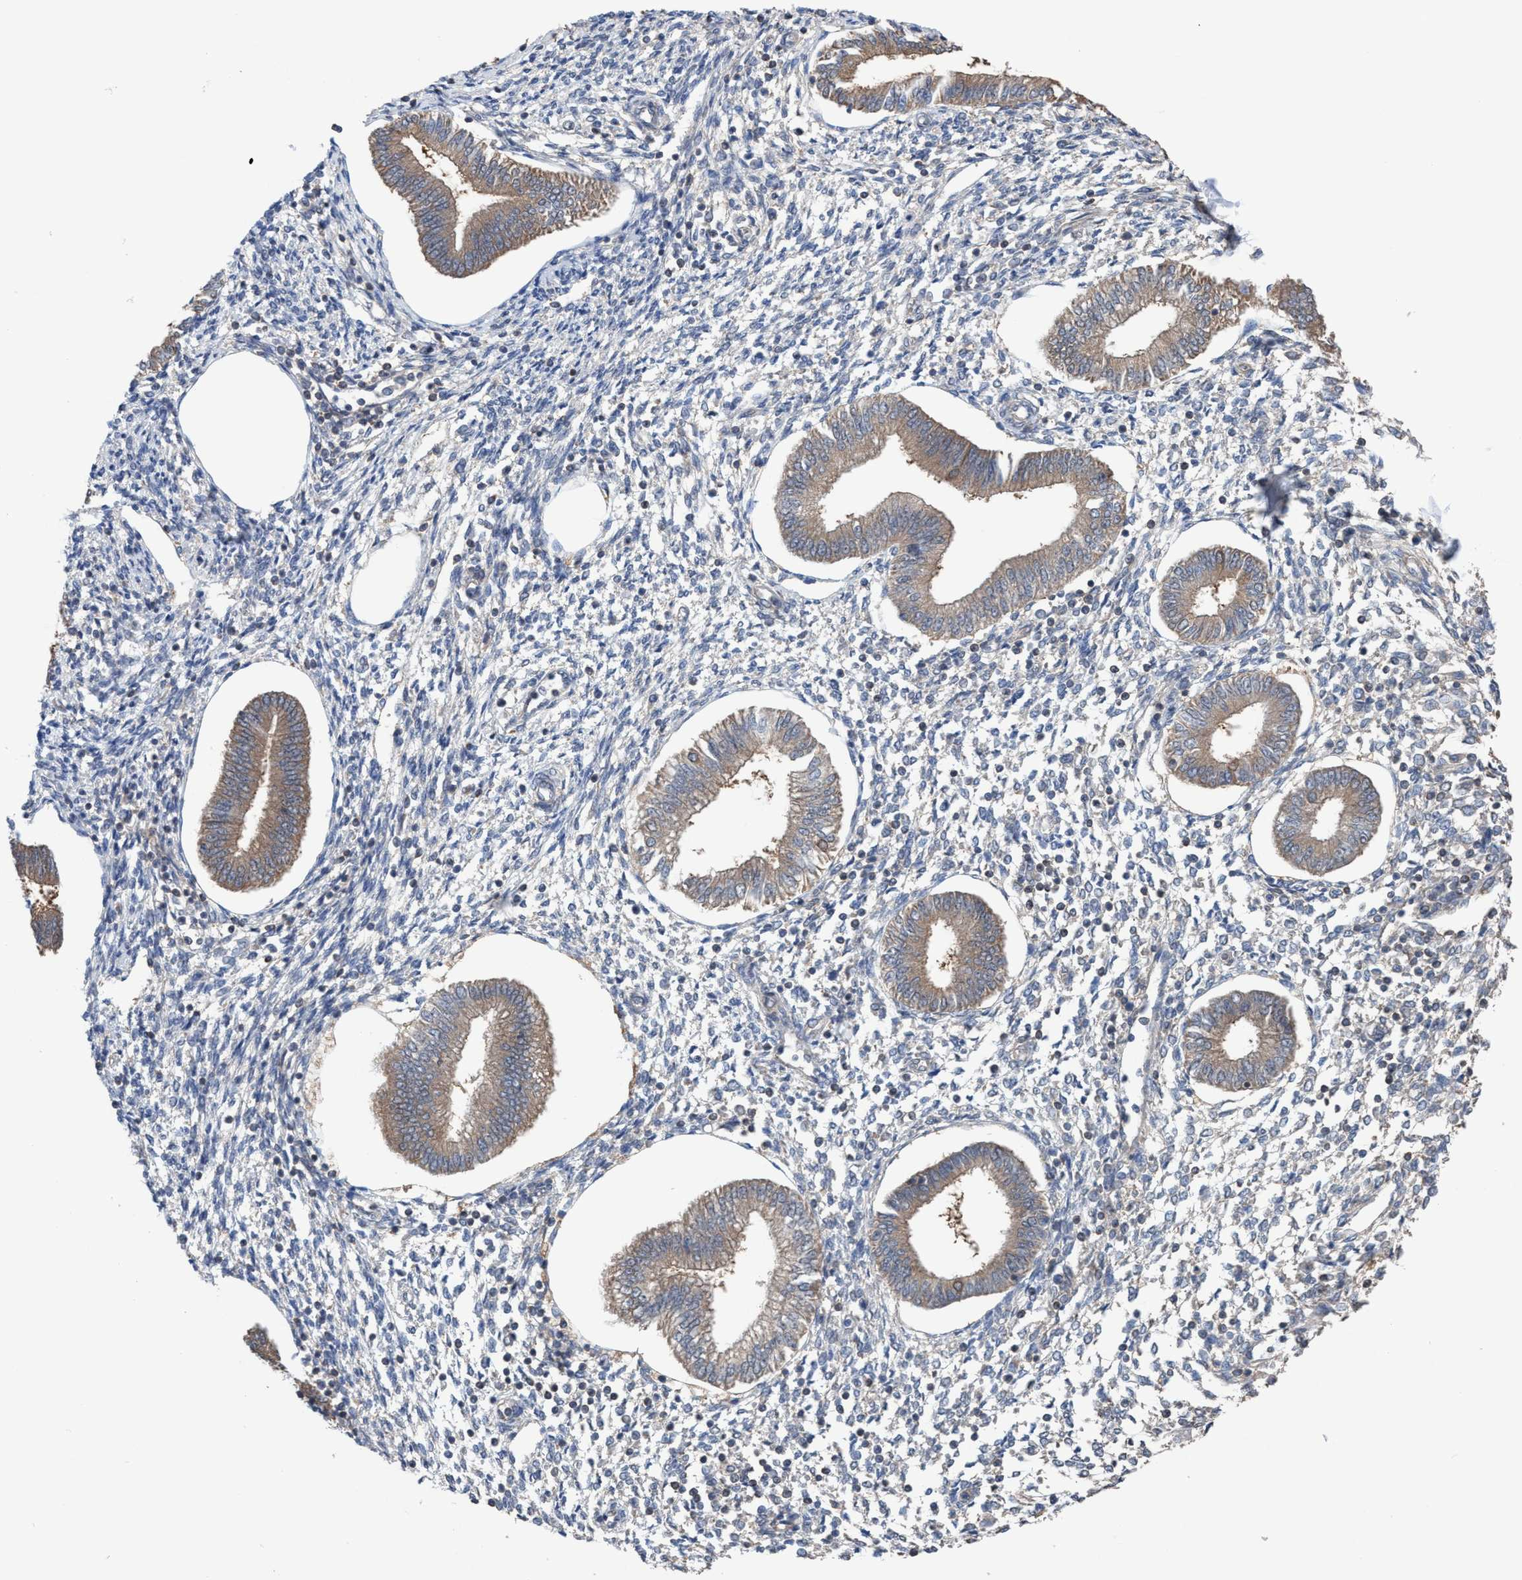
{"staining": {"intensity": "negative", "quantity": "none", "location": "none"}, "tissue": "endometrium", "cell_type": "Cells in endometrial stroma", "image_type": "normal", "snomed": [{"axis": "morphology", "description": "Normal tissue, NOS"}, {"axis": "topography", "description": "Endometrium"}], "caption": "Photomicrograph shows no protein expression in cells in endometrial stroma of unremarkable endometrium.", "gene": "GLOD4", "patient": {"sex": "female", "age": 50}}